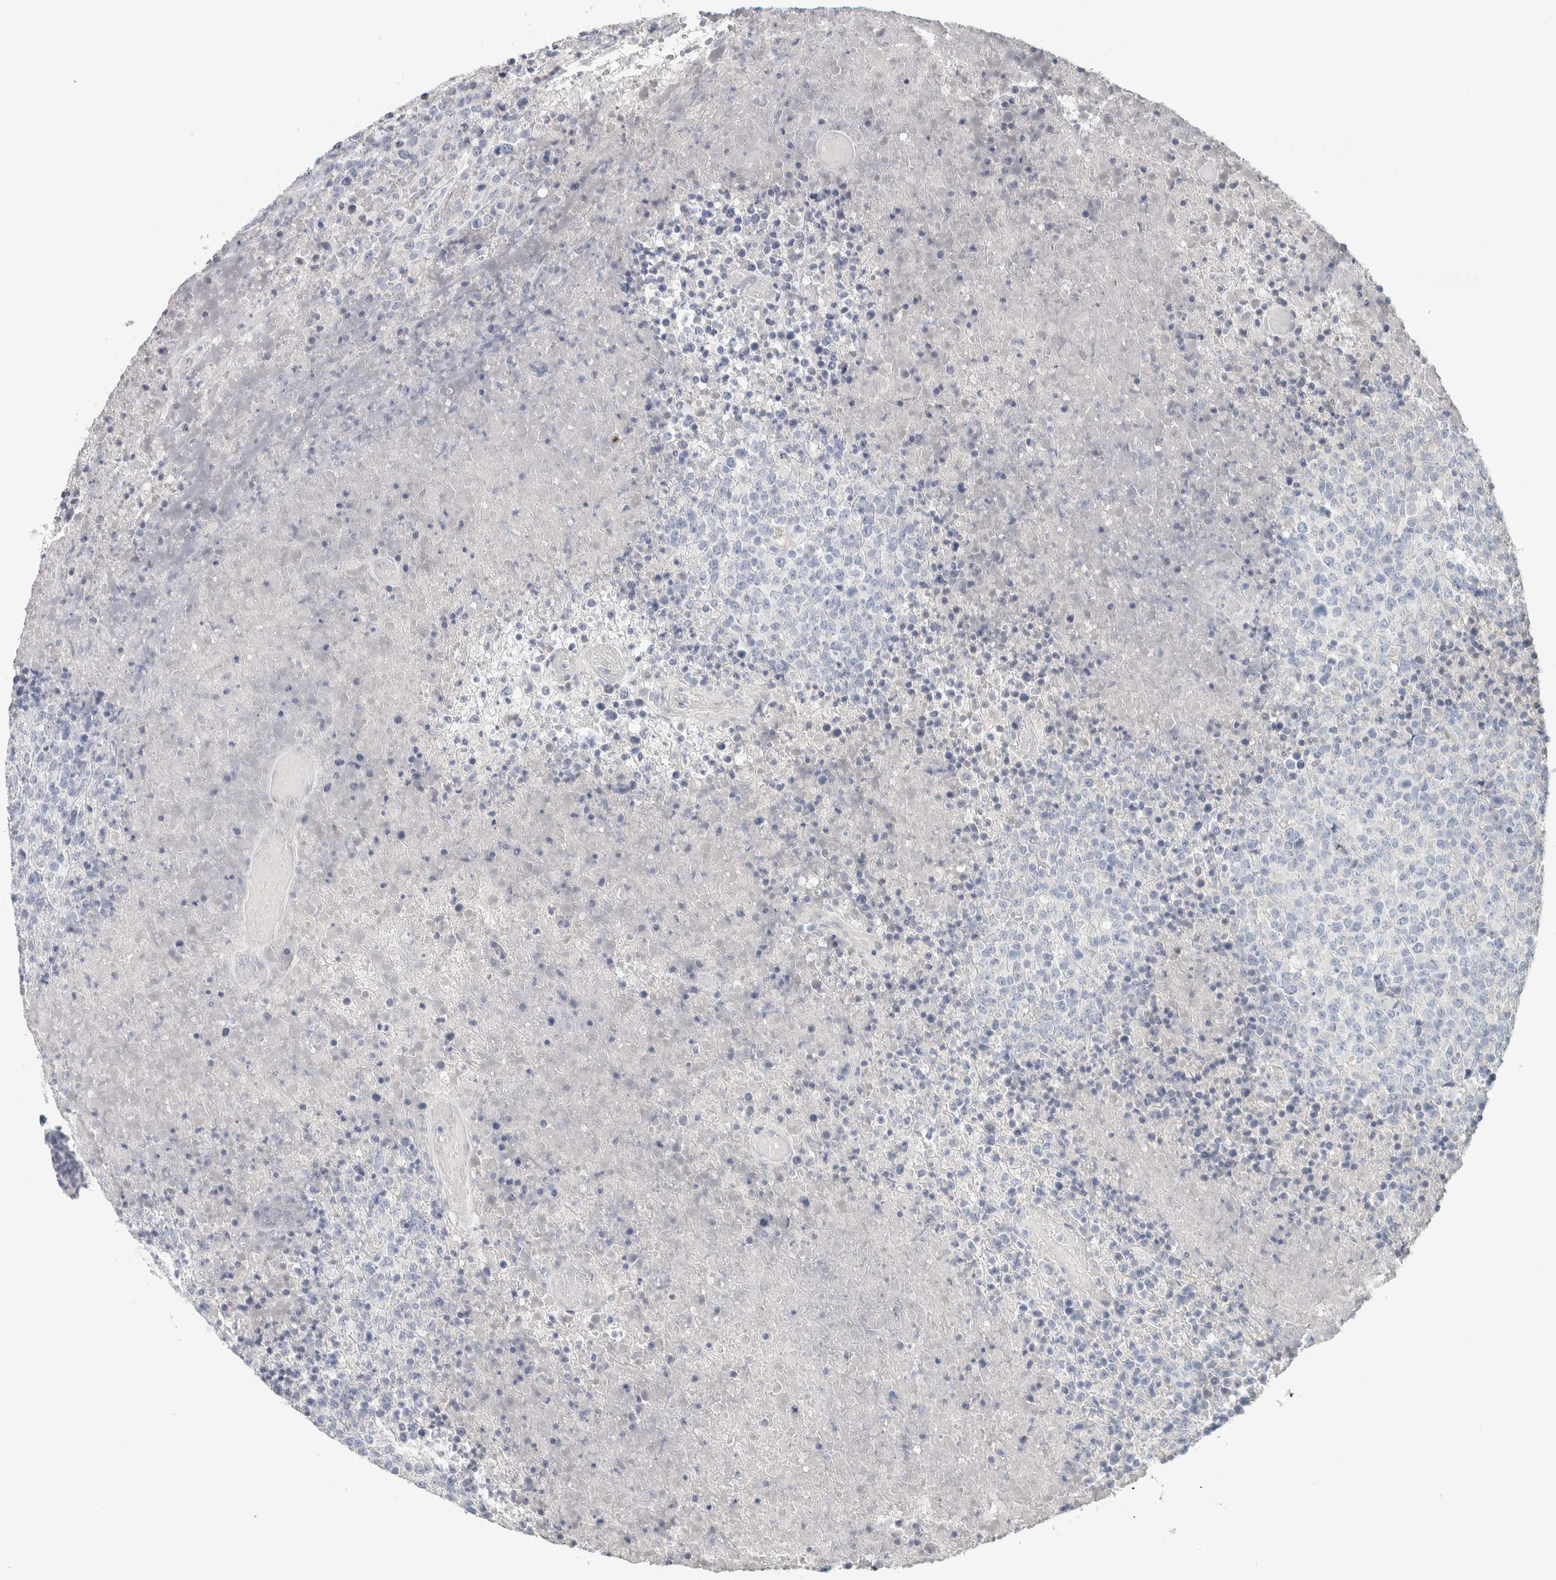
{"staining": {"intensity": "negative", "quantity": "none", "location": "none"}, "tissue": "lymphoma", "cell_type": "Tumor cells", "image_type": "cancer", "snomed": [{"axis": "morphology", "description": "Malignant lymphoma, non-Hodgkin's type, High grade"}, {"axis": "topography", "description": "Lymph node"}], "caption": "This photomicrograph is of lymphoma stained with IHC to label a protein in brown with the nuclei are counter-stained blue. There is no staining in tumor cells.", "gene": "IL6", "patient": {"sex": "male", "age": 13}}